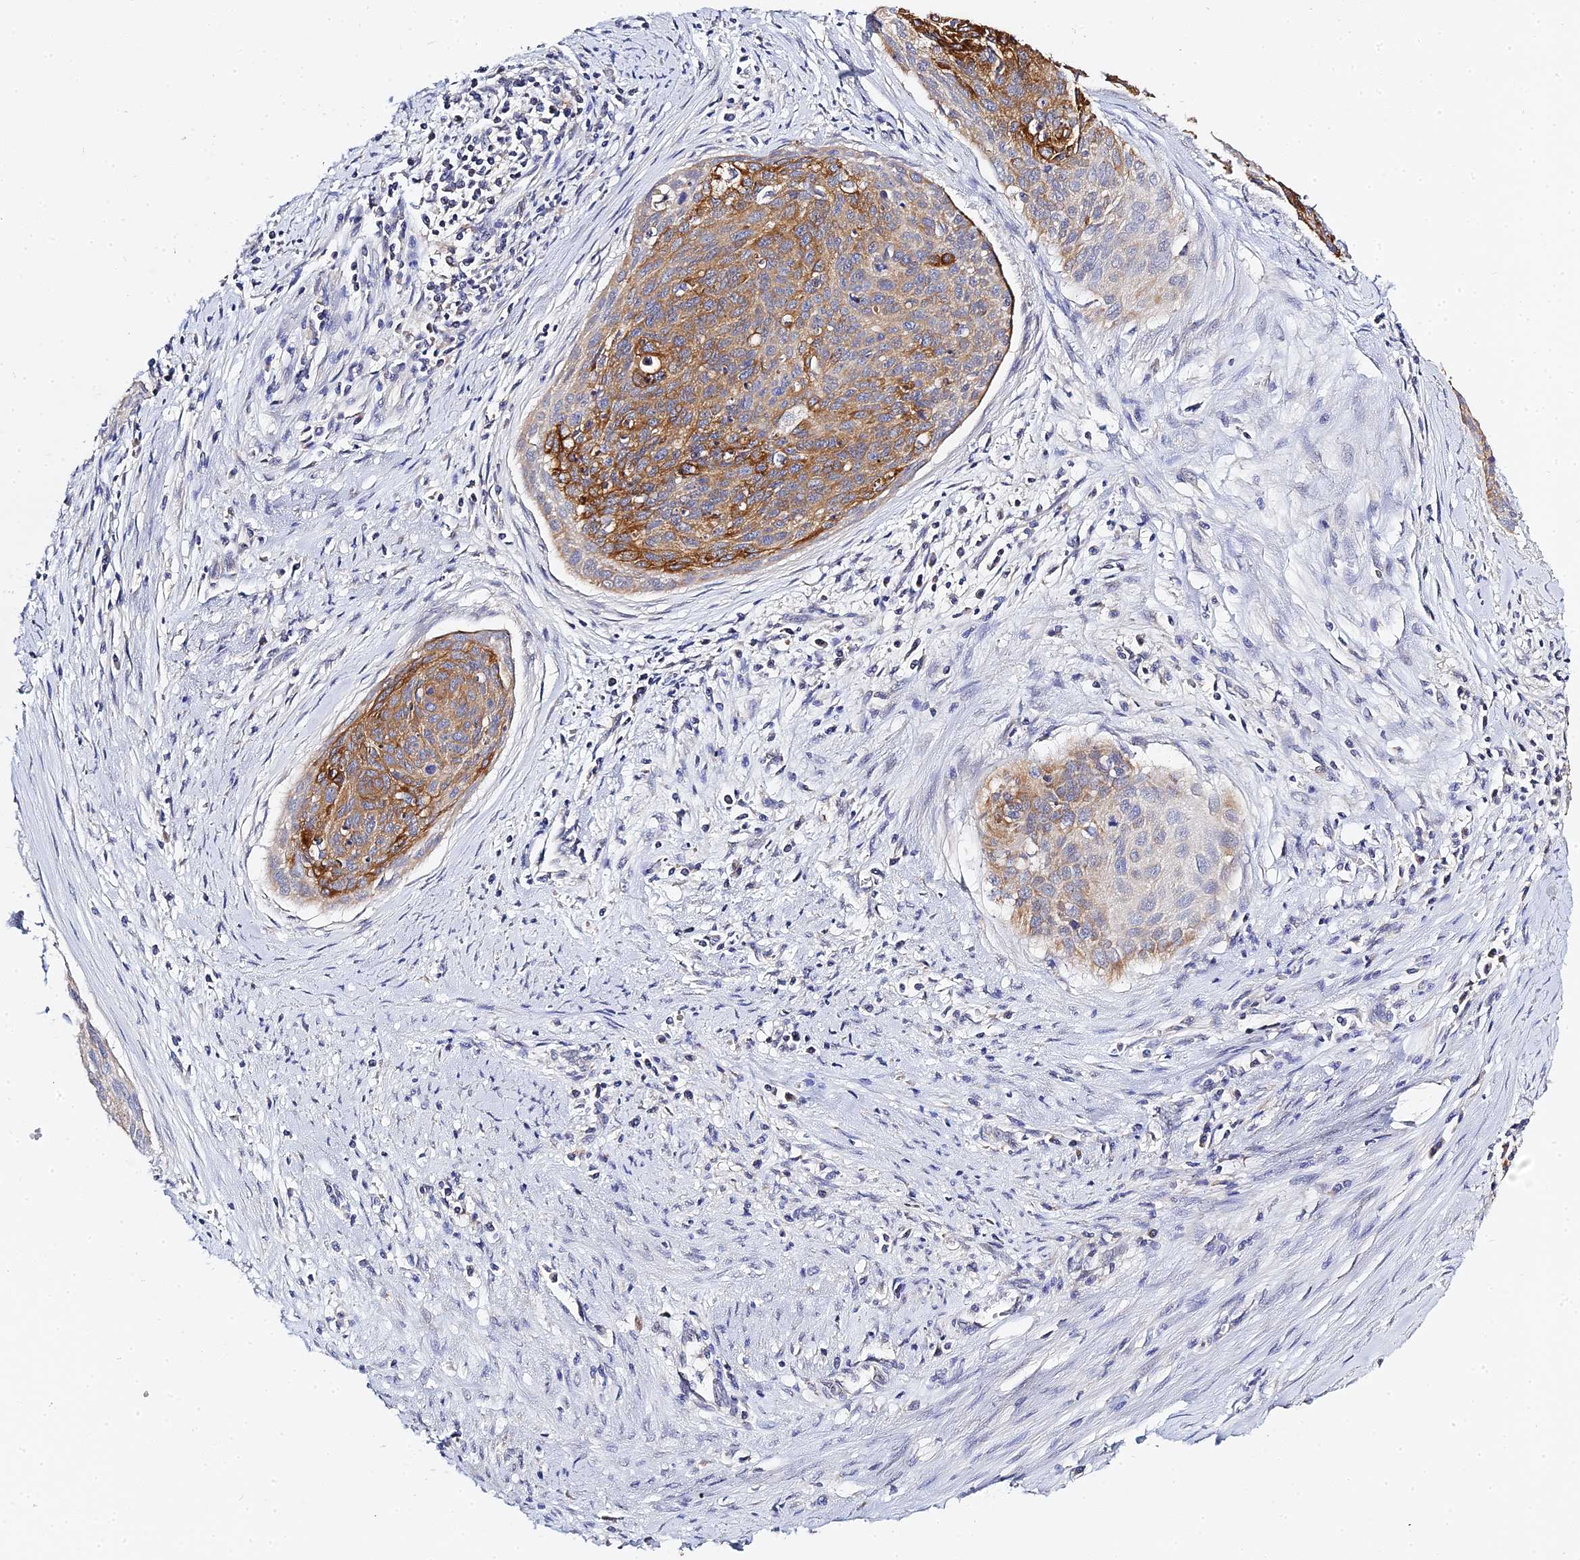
{"staining": {"intensity": "moderate", "quantity": "25%-75%", "location": "cytoplasmic/membranous"}, "tissue": "cervical cancer", "cell_type": "Tumor cells", "image_type": "cancer", "snomed": [{"axis": "morphology", "description": "Squamous cell carcinoma, NOS"}, {"axis": "topography", "description": "Cervix"}], "caption": "A micrograph showing moderate cytoplasmic/membranous staining in approximately 25%-75% of tumor cells in cervical cancer, as visualized by brown immunohistochemical staining.", "gene": "ZXDA", "patient": {"sex": "female", "age": 55}}